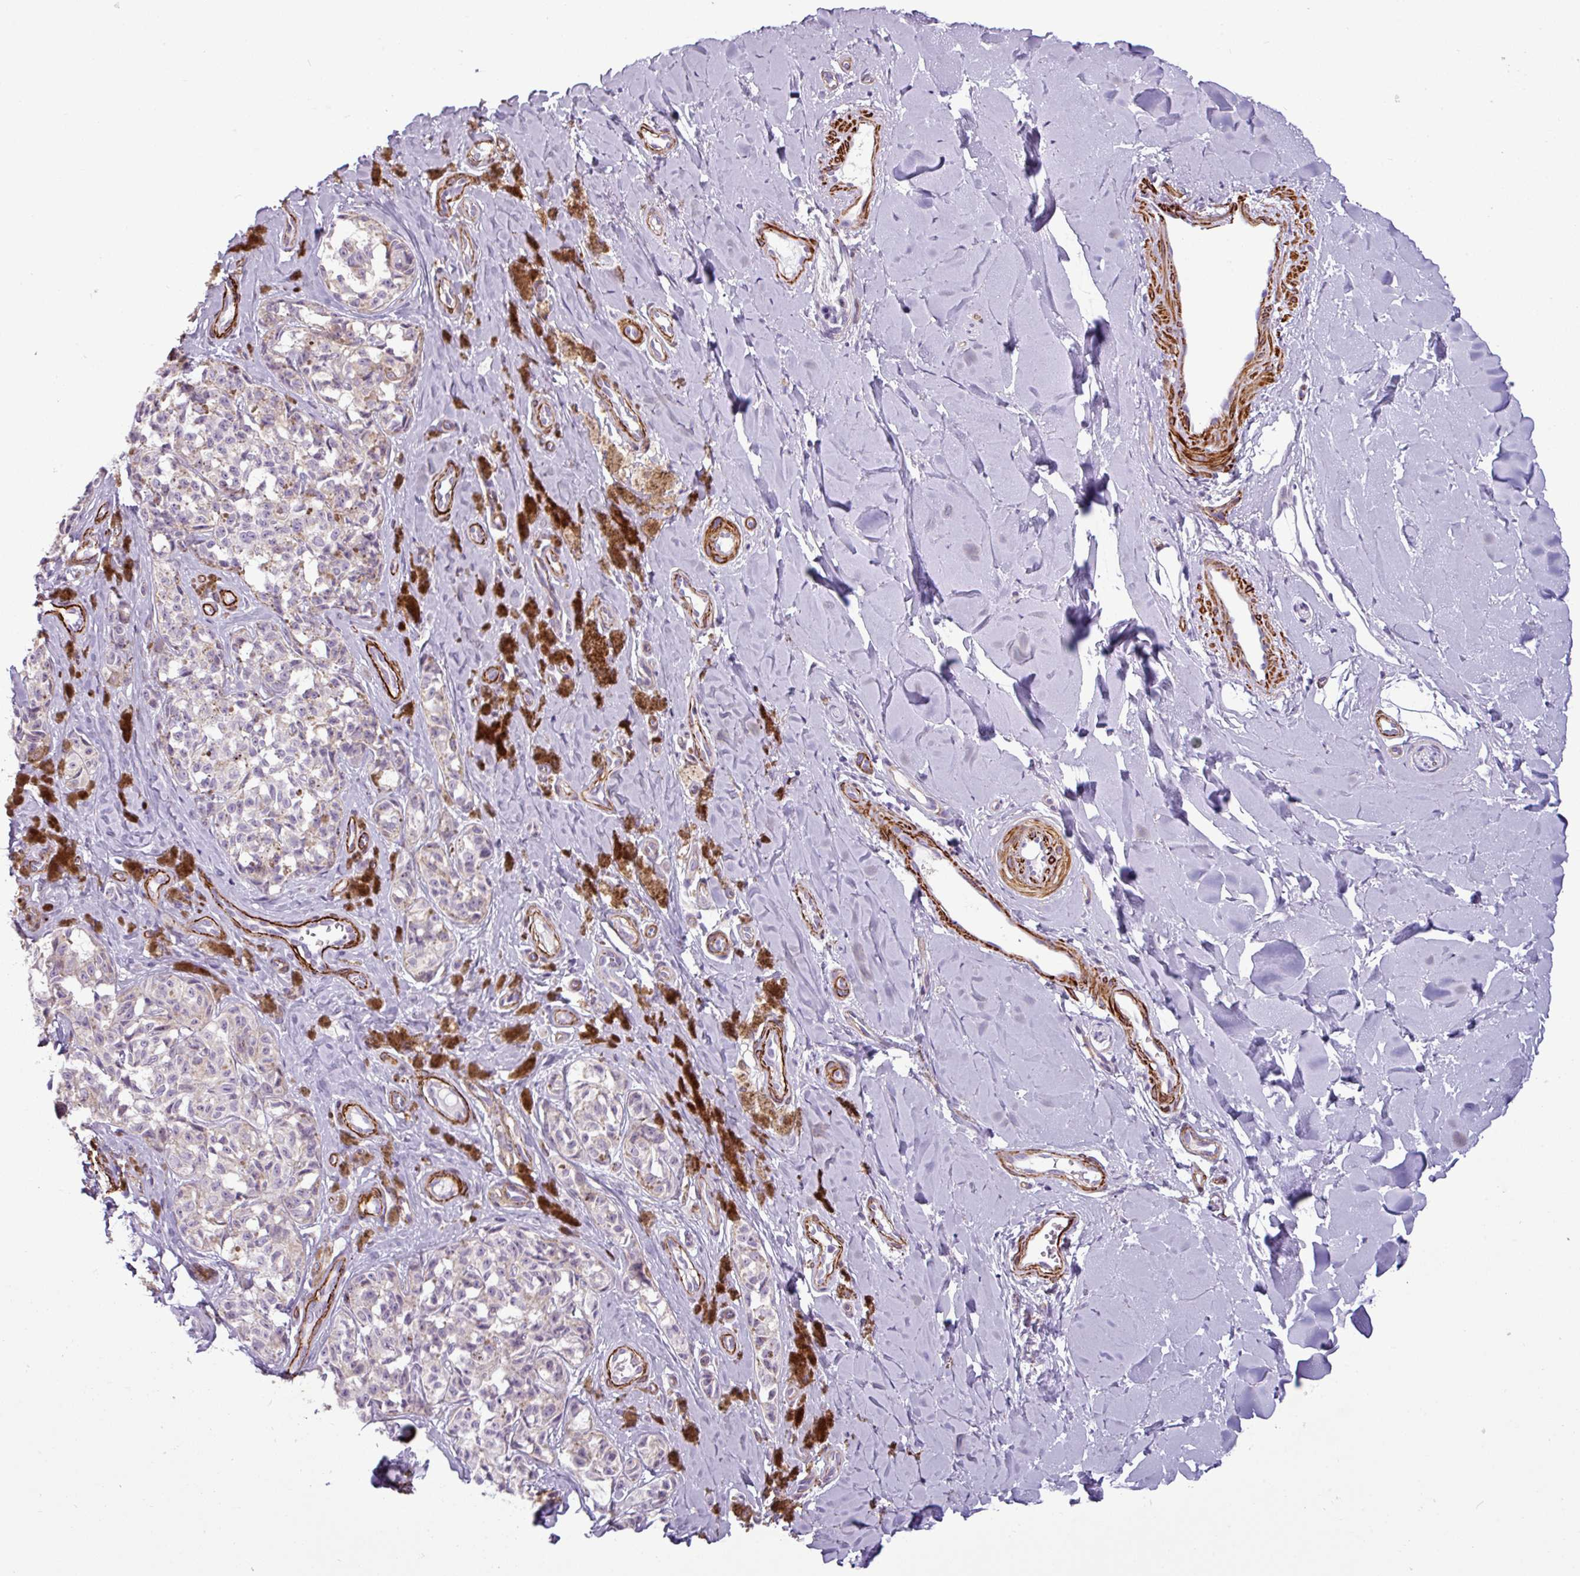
{"staining": {"intensity": "negative", "quantity": "none", "location": "none"}, "tissue": "melanoma", "cell_type": "Tumor cells", "image_type": "cancer", "snomed": [{"axis": "morphology", "description": "Malignant melanoma, NOS"}, {"axis": "topography", "description": "Skin"}], "caption": "Tumor cells show no significant protein staining in melanoma.", "gene": "ATP10A", "patient": {"sex": "female", "age": 65}}